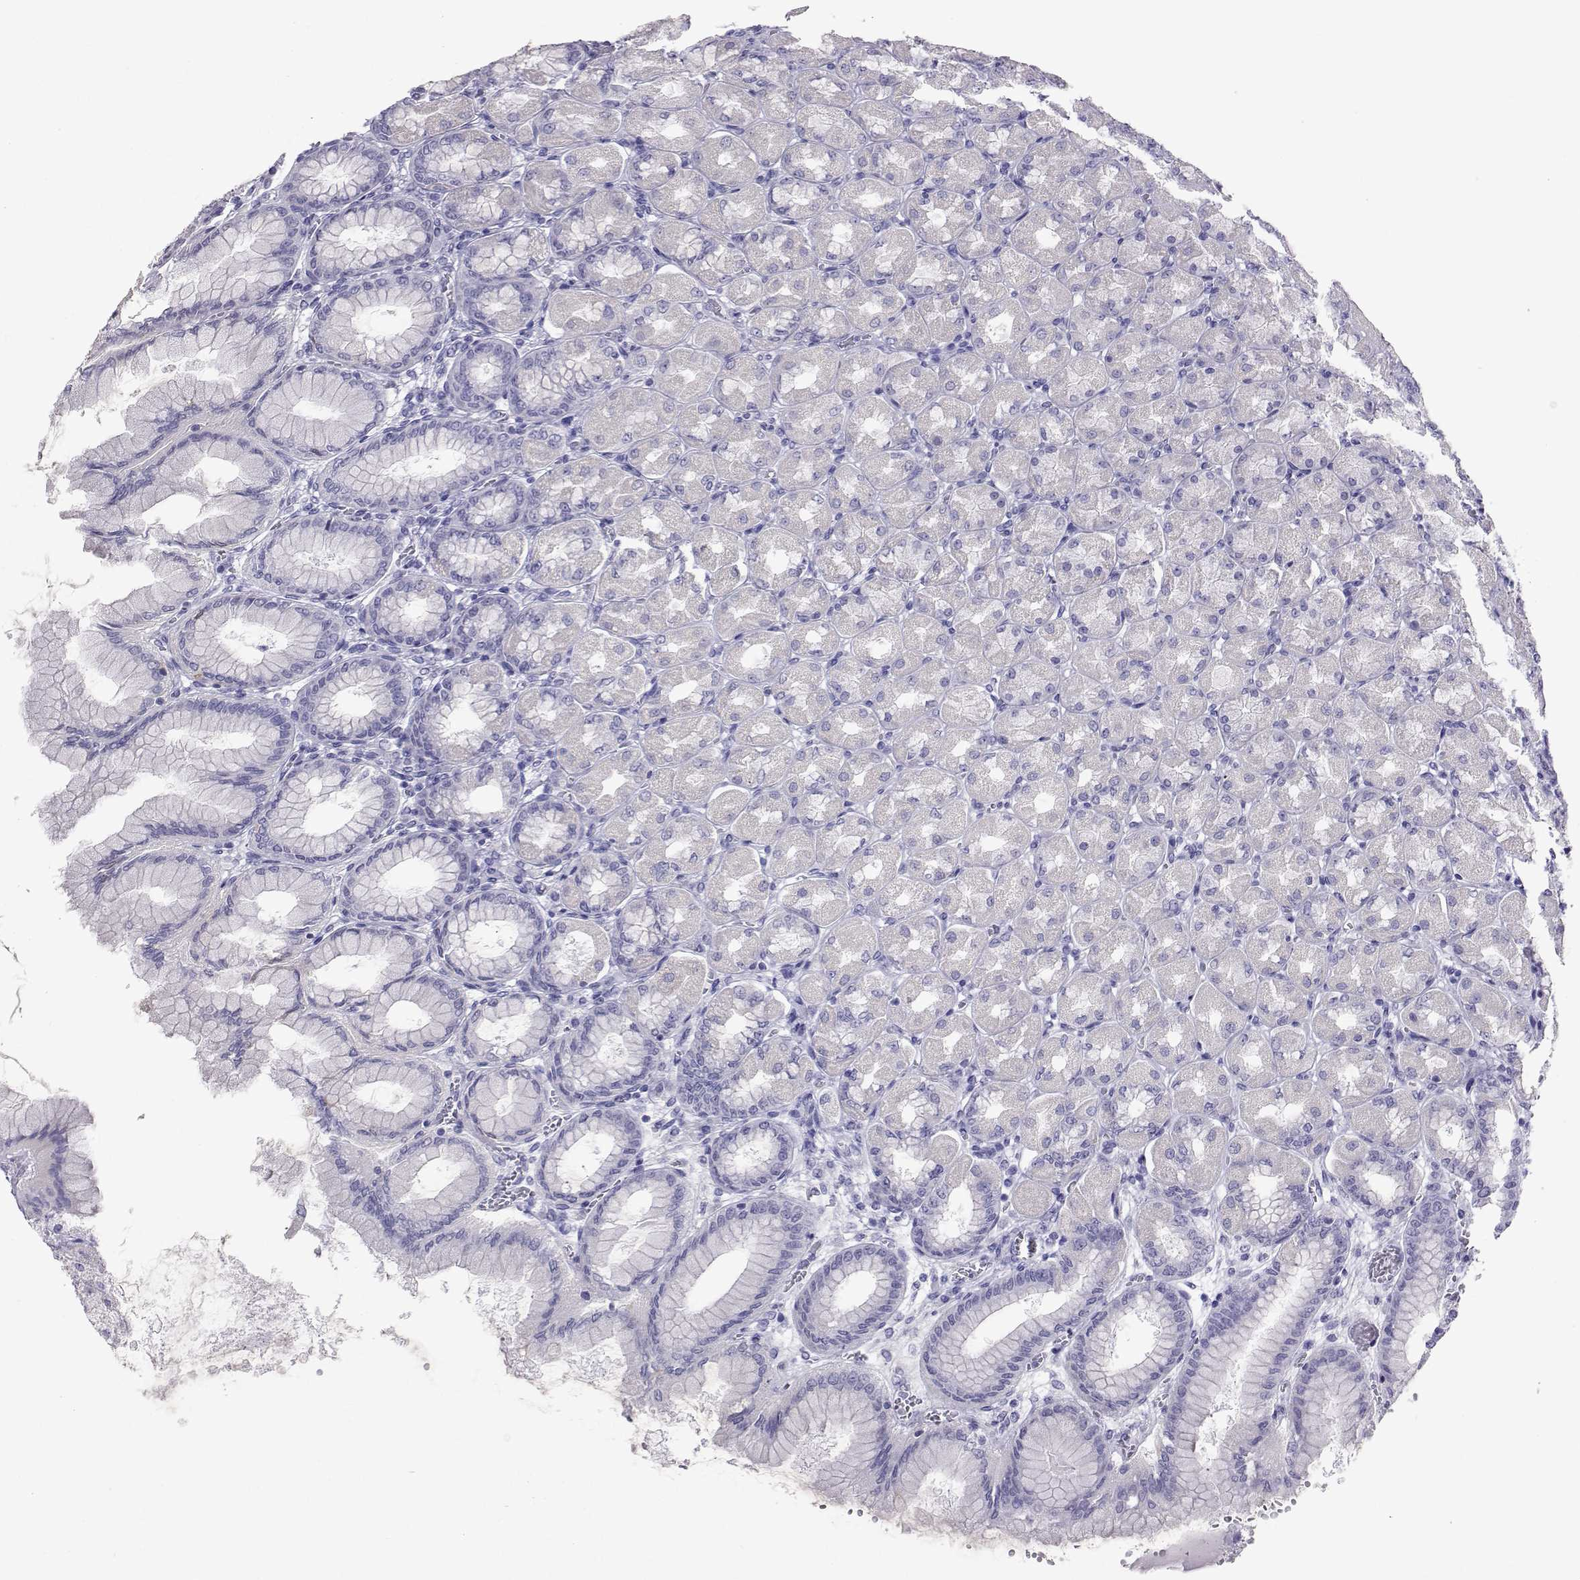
{"staining": {"intensity": "negative", "quantity": "none", "location": "none"}, "tissue": "stomach", "cell_type": "Glandular cells", "image_type": "normal", "snomed": [{"axis": "morphology", "description": "Normal tissue, NOS"}, {"axis": "topography", "description": "Stomach, upper"}], "caption": "DAB (3,3'-diaminobenzidine) immunohistochemical staining of benign human stomach reveals no significant positivity in glandular cells. (DAB IHC with hematoxylin counter stain).", "gene": "PLIN4", "patient": {"sex": "female", "age": 56}}